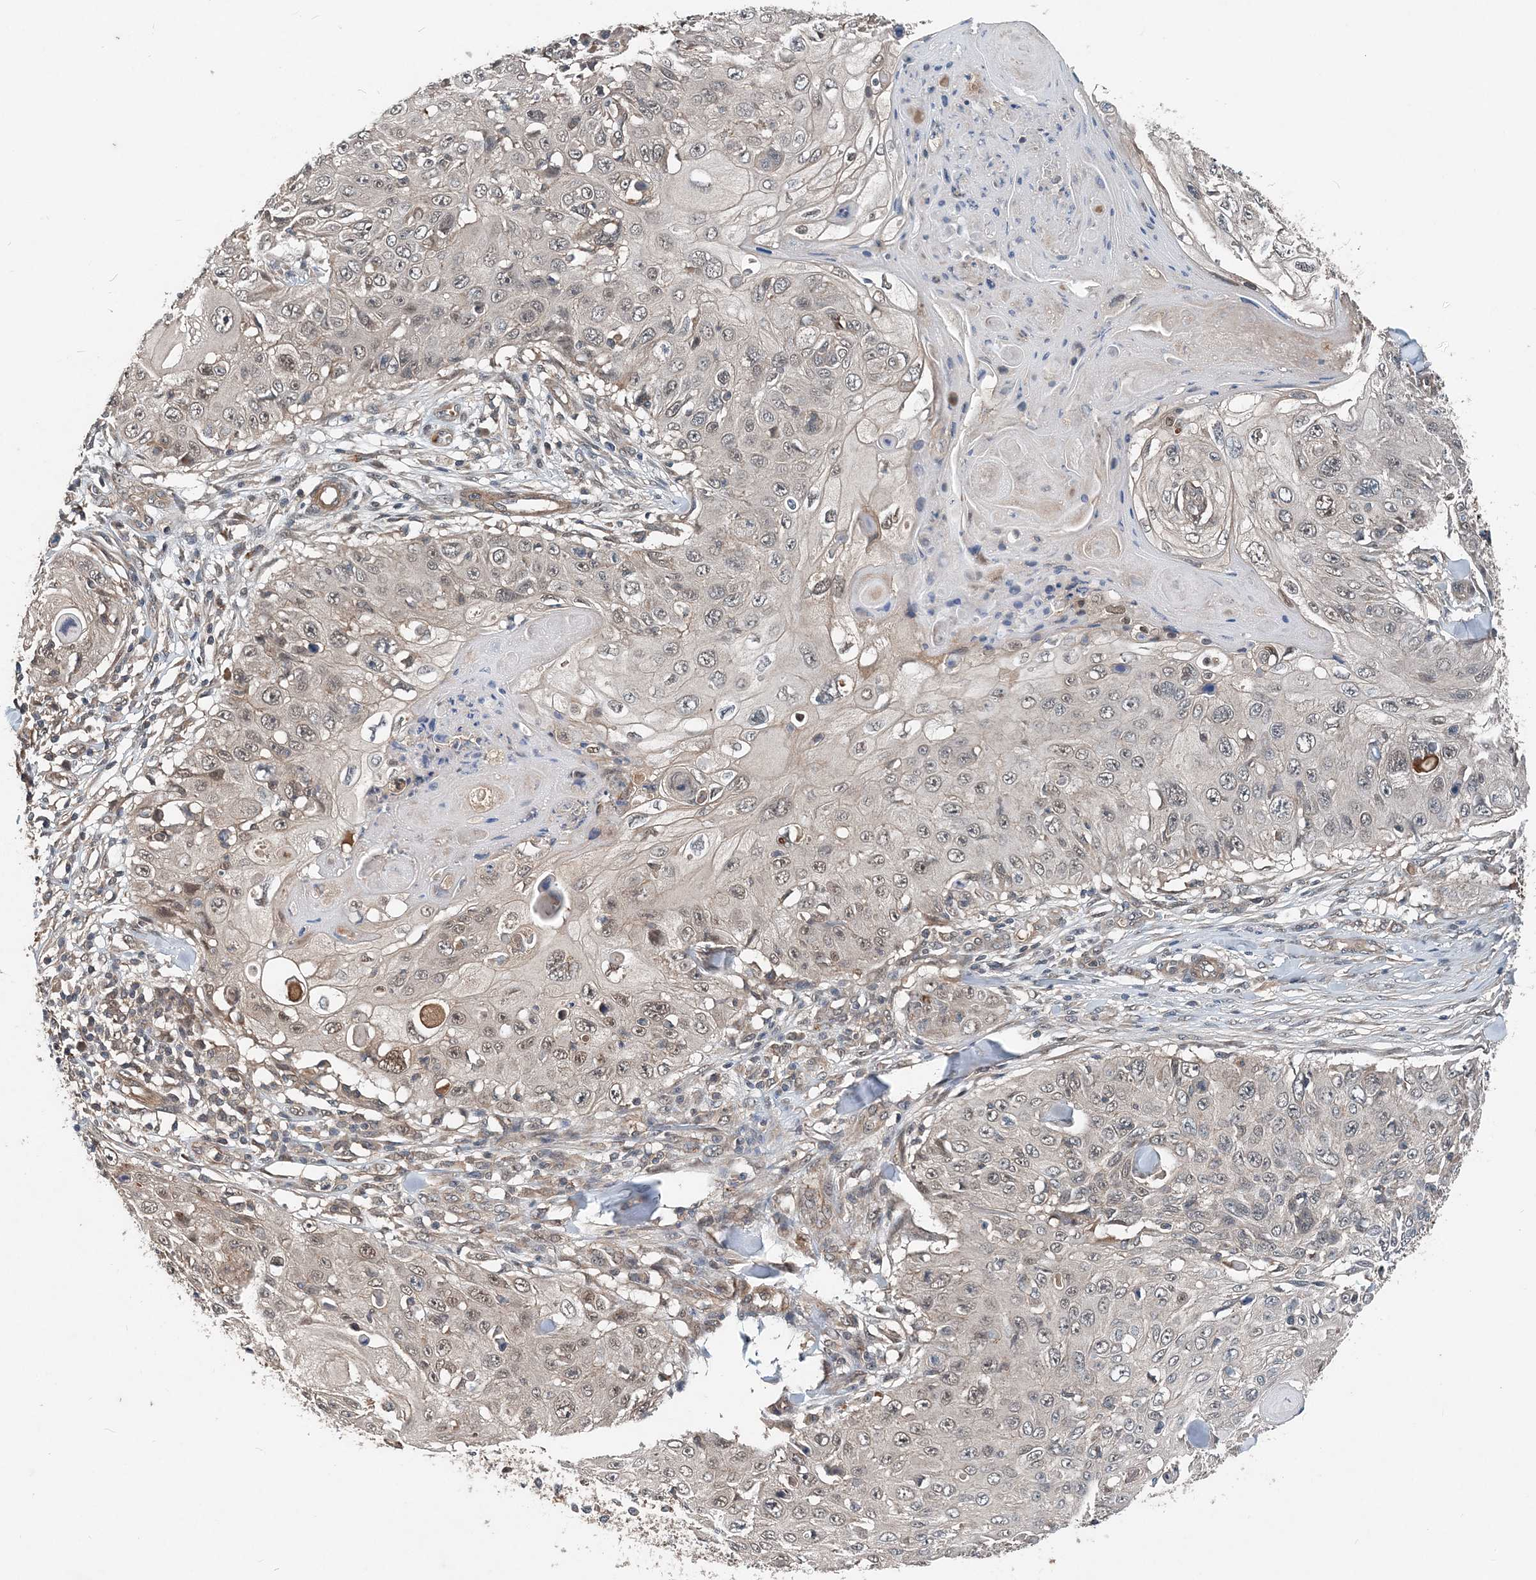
{"staining": {"intensity": "weak", "quantity": "25%-75%", "location": "nuclear"}, "tissue": "skin cancer", "cell_type": "Tumor cells", "image_type": "cancer", "snomed": [{"axis": "morphology", "description": "Squamous cell carcinoma, NOS"}, {"axis": "topography", "description": "Skin"}], "caption": "Brown immunohistochemical staining in human skin cancer exhibits weak nuclear expression in about 25%-75% of tumor cells.", "gene": "SMPD3", "patient": {"sex": "male", "age": 86}}